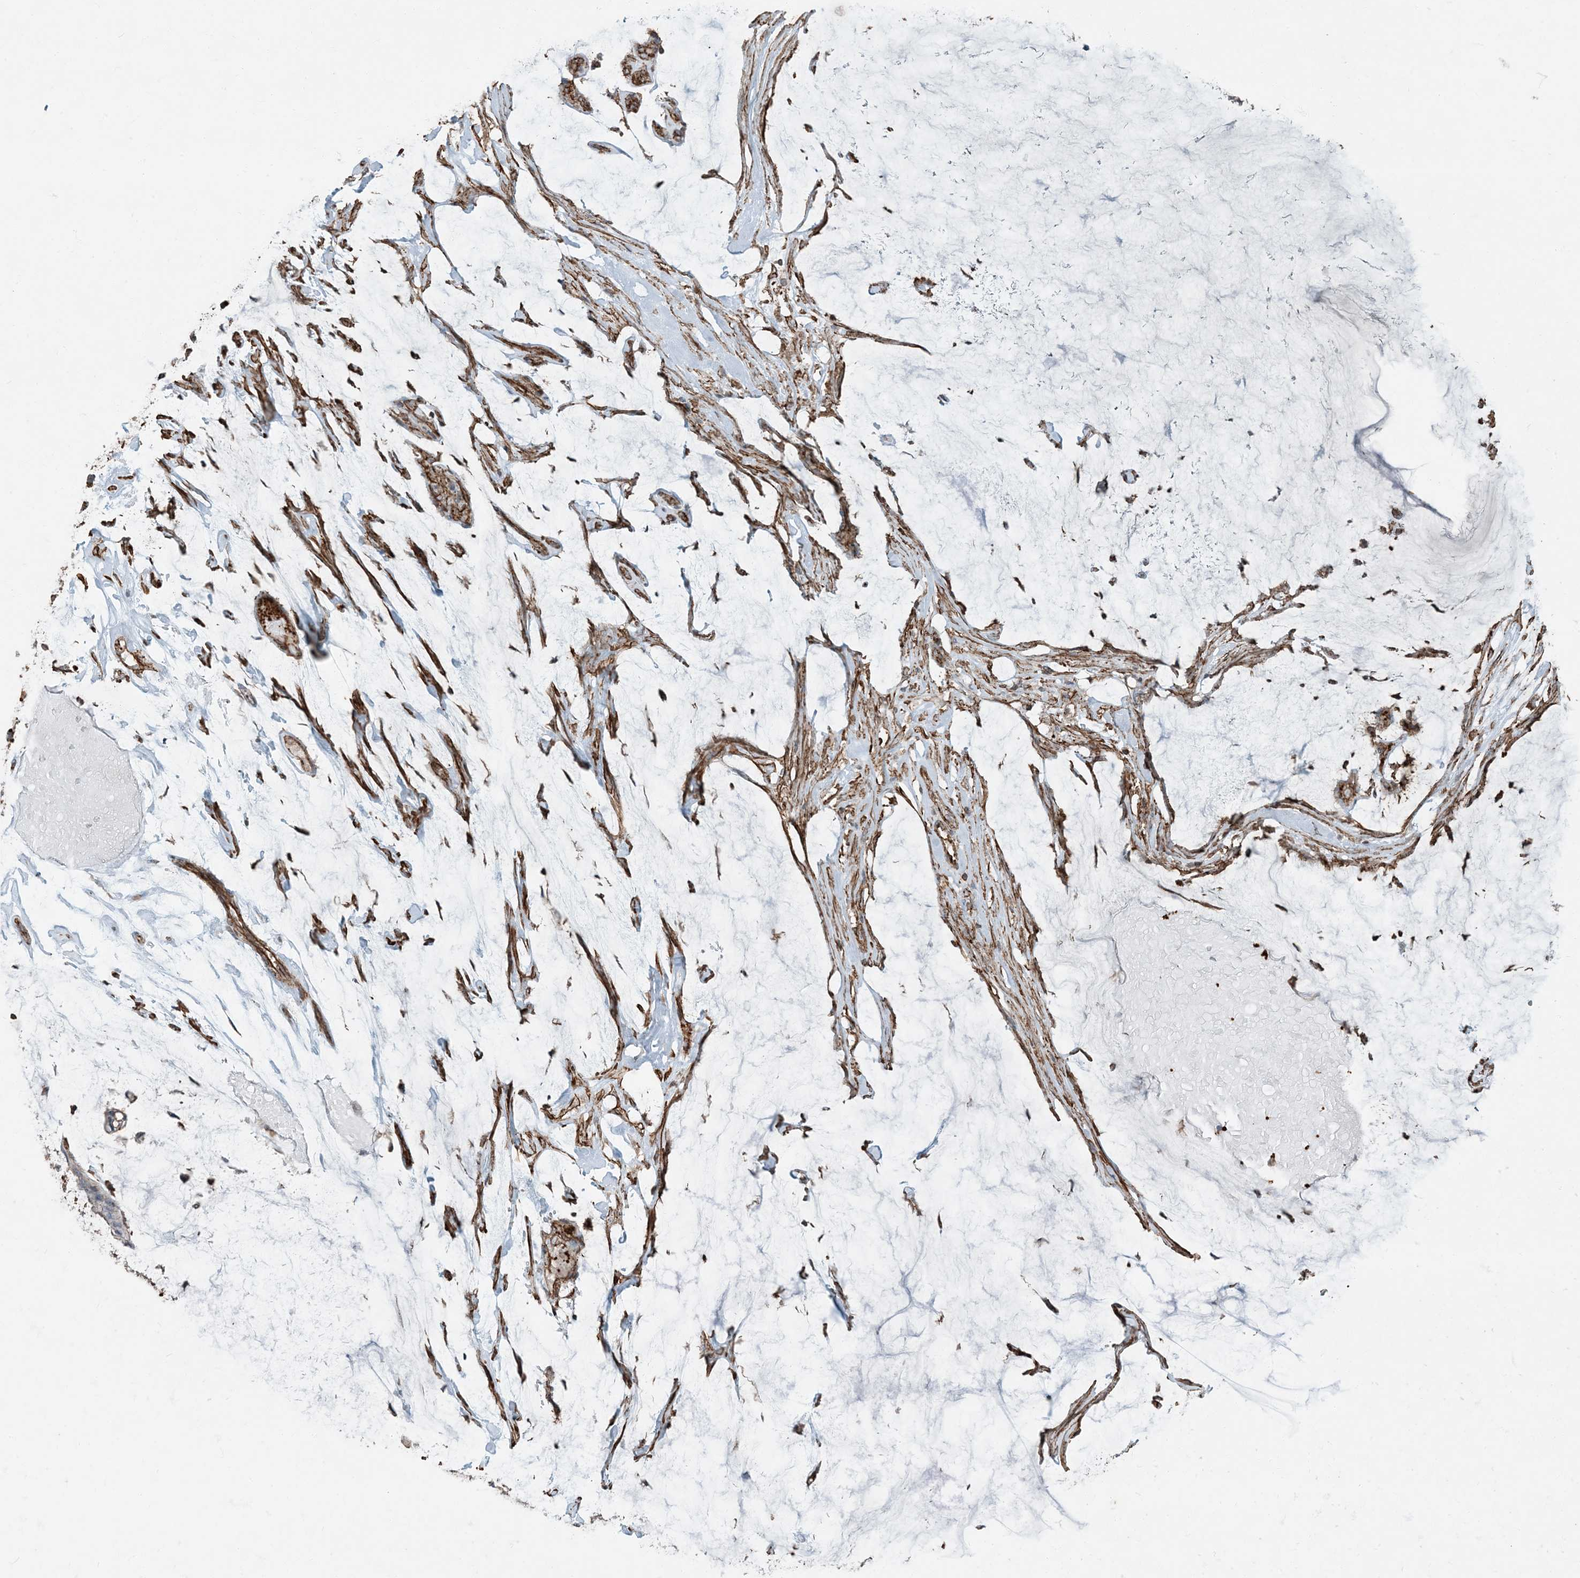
{"staining": {"intensity": "moderate", "quantity": ">75%", "location": "cytoplasmic/membranous"}, "tissue": "ovarian cancer", "cell_type": "Tumor cells", "image_type": "cancer", "snomed": [{"axis": "morphology", "description": "Cystadenocarcinoma, mucinous, NOS"}, {"axis": "topography", "description": "Ovary"}], "caption": "This is an image of immunohistochemistry staining of ovarian mucinous cystadenocarcinoma, which shows moderate staining in the cytoplasmic/membranous of tumor cells.", "gene": "APOBEC3C", "patient": {"sex": "female", "age": 39}}